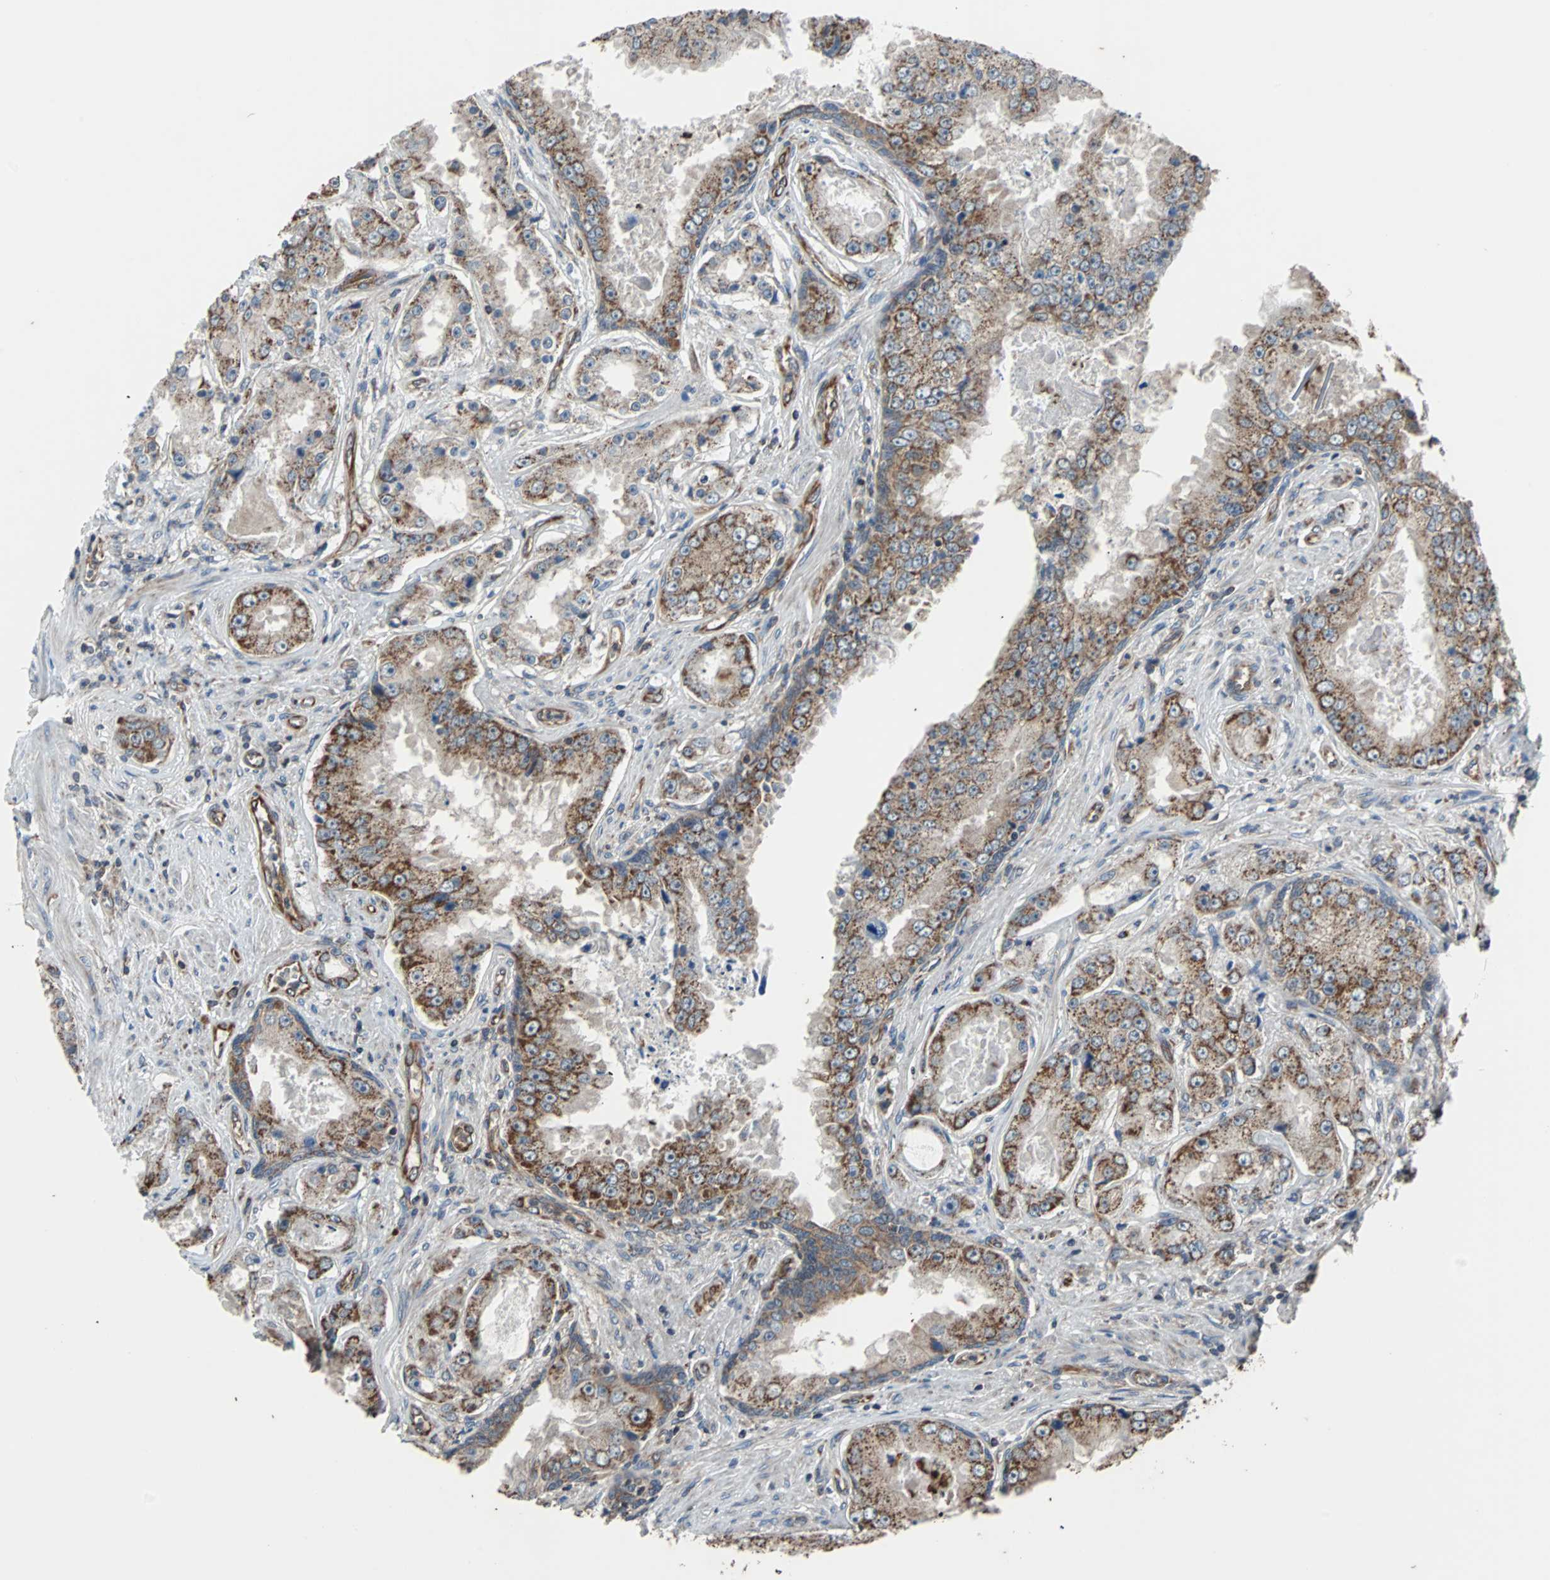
{"staining": {"intensity": "moderate", "quantity": ">75%", "location": "cytoplasmic/membranous"}, "tissue": "prostate cancer", "cell_type": "Tumor cells", "image_type": "cancer", "snomed": [{"axis": "morphology", "description": "Adenocarcinoma, High grade"}, {"axis": "topography", "description": "Prostate"}], "caption": "Tumor cells show medium levels of moderate cytoplasmic/membranous expression in approximately >75% of cells in prostate cancer. (DAB (3,3'-diaminobenzidine) = brown stain, brightfield microscopy at high magnification).", "gene": "ACTR3", "patient": {"sex": "male", "age": 73}}